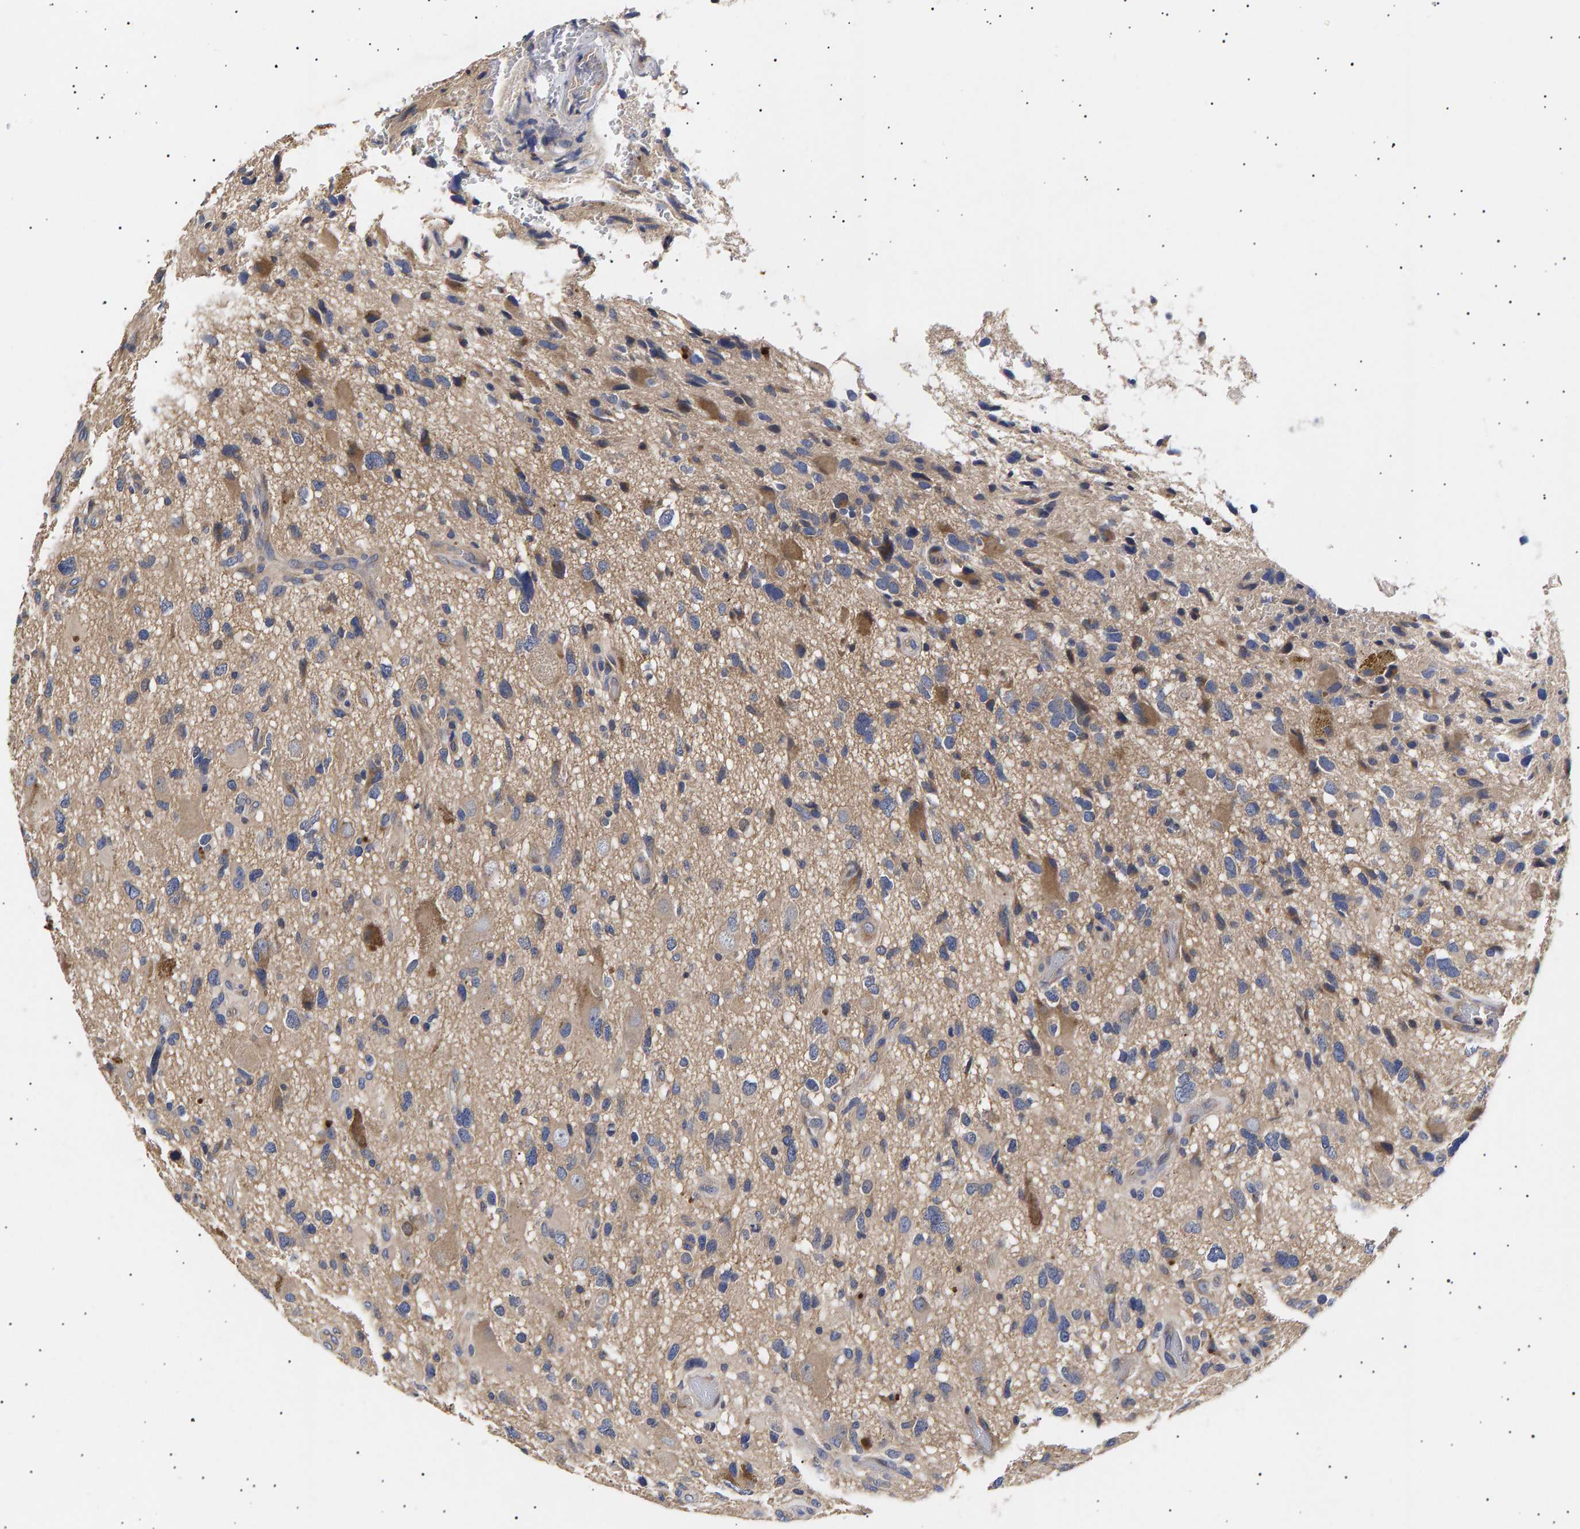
{"staining": {"intensity": "weak", "quantity": "<25%", "location": "cytoplasmic/membranous"}, "tissue": "glioma", "cell_type": "Tumor cells", "image_type": "cancer", "snomed": [{"axis": "morphology", "description": "Glioma, malignant, High grade"}, {"axis": "topography", "description": "Brain"}], "caption": "A histopathology image of human glioma is negative for staining in tumor cells.", "gene": "ANKRD40", "patient": {"sex": "male", "age": 33}}